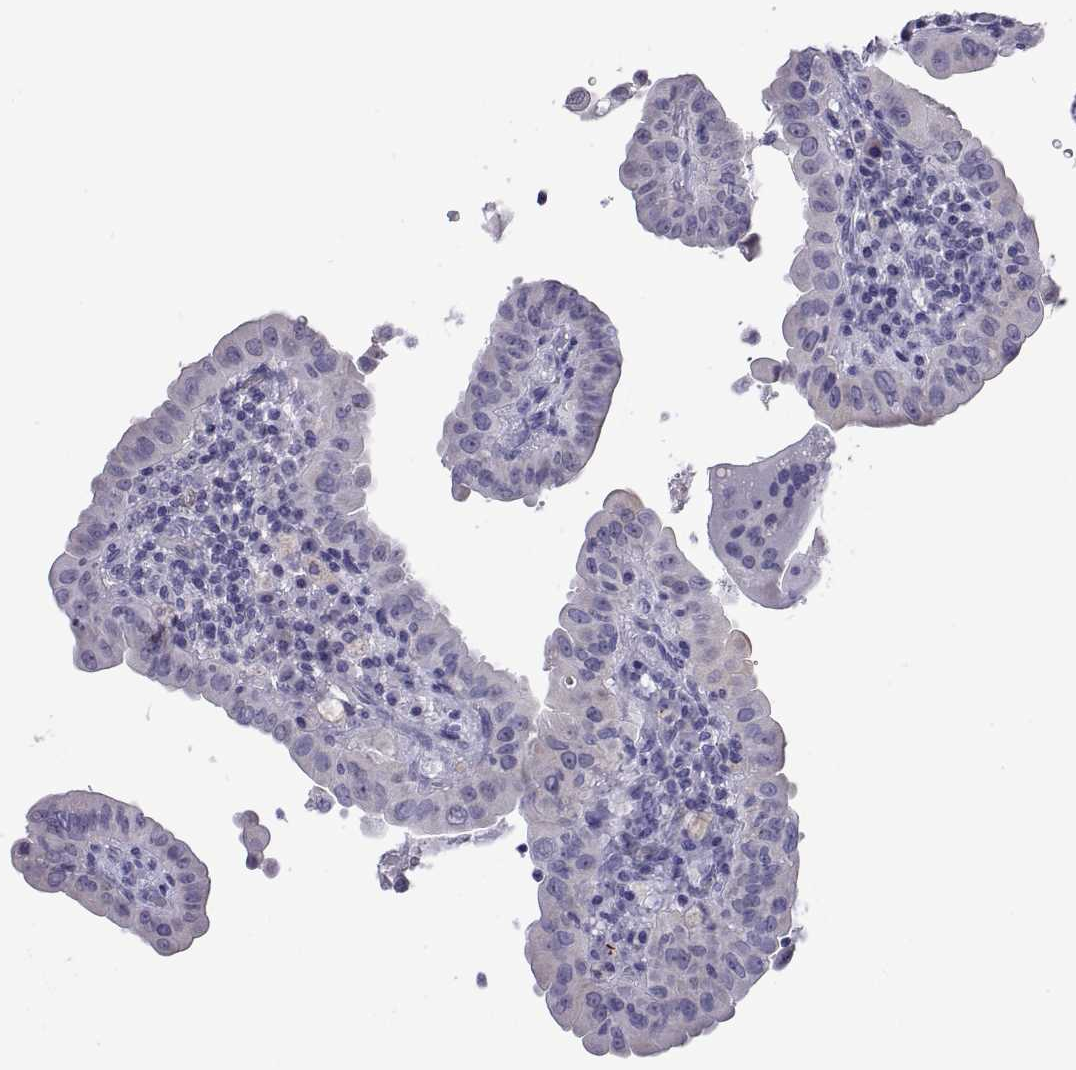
{"staining": {"intensity": "negative", "quantity": "none", "location": "none"}, "tissue": "thyroid cancer", "cell_type": "Tumor cells", "image_type": "cancer", "snomed": [{"axis": "morphology", "description": "Papillary adenocarcinoma, NOS"}, {"axis": "topography", "description": "Thyroid gland"}], "caption": "This is an IHC micrograph of thyroid papillary adenocarcinoma. There is no expression in tumor cells.", "gene": "VSX2", "patient": {"sex": "female", "age": 37}}